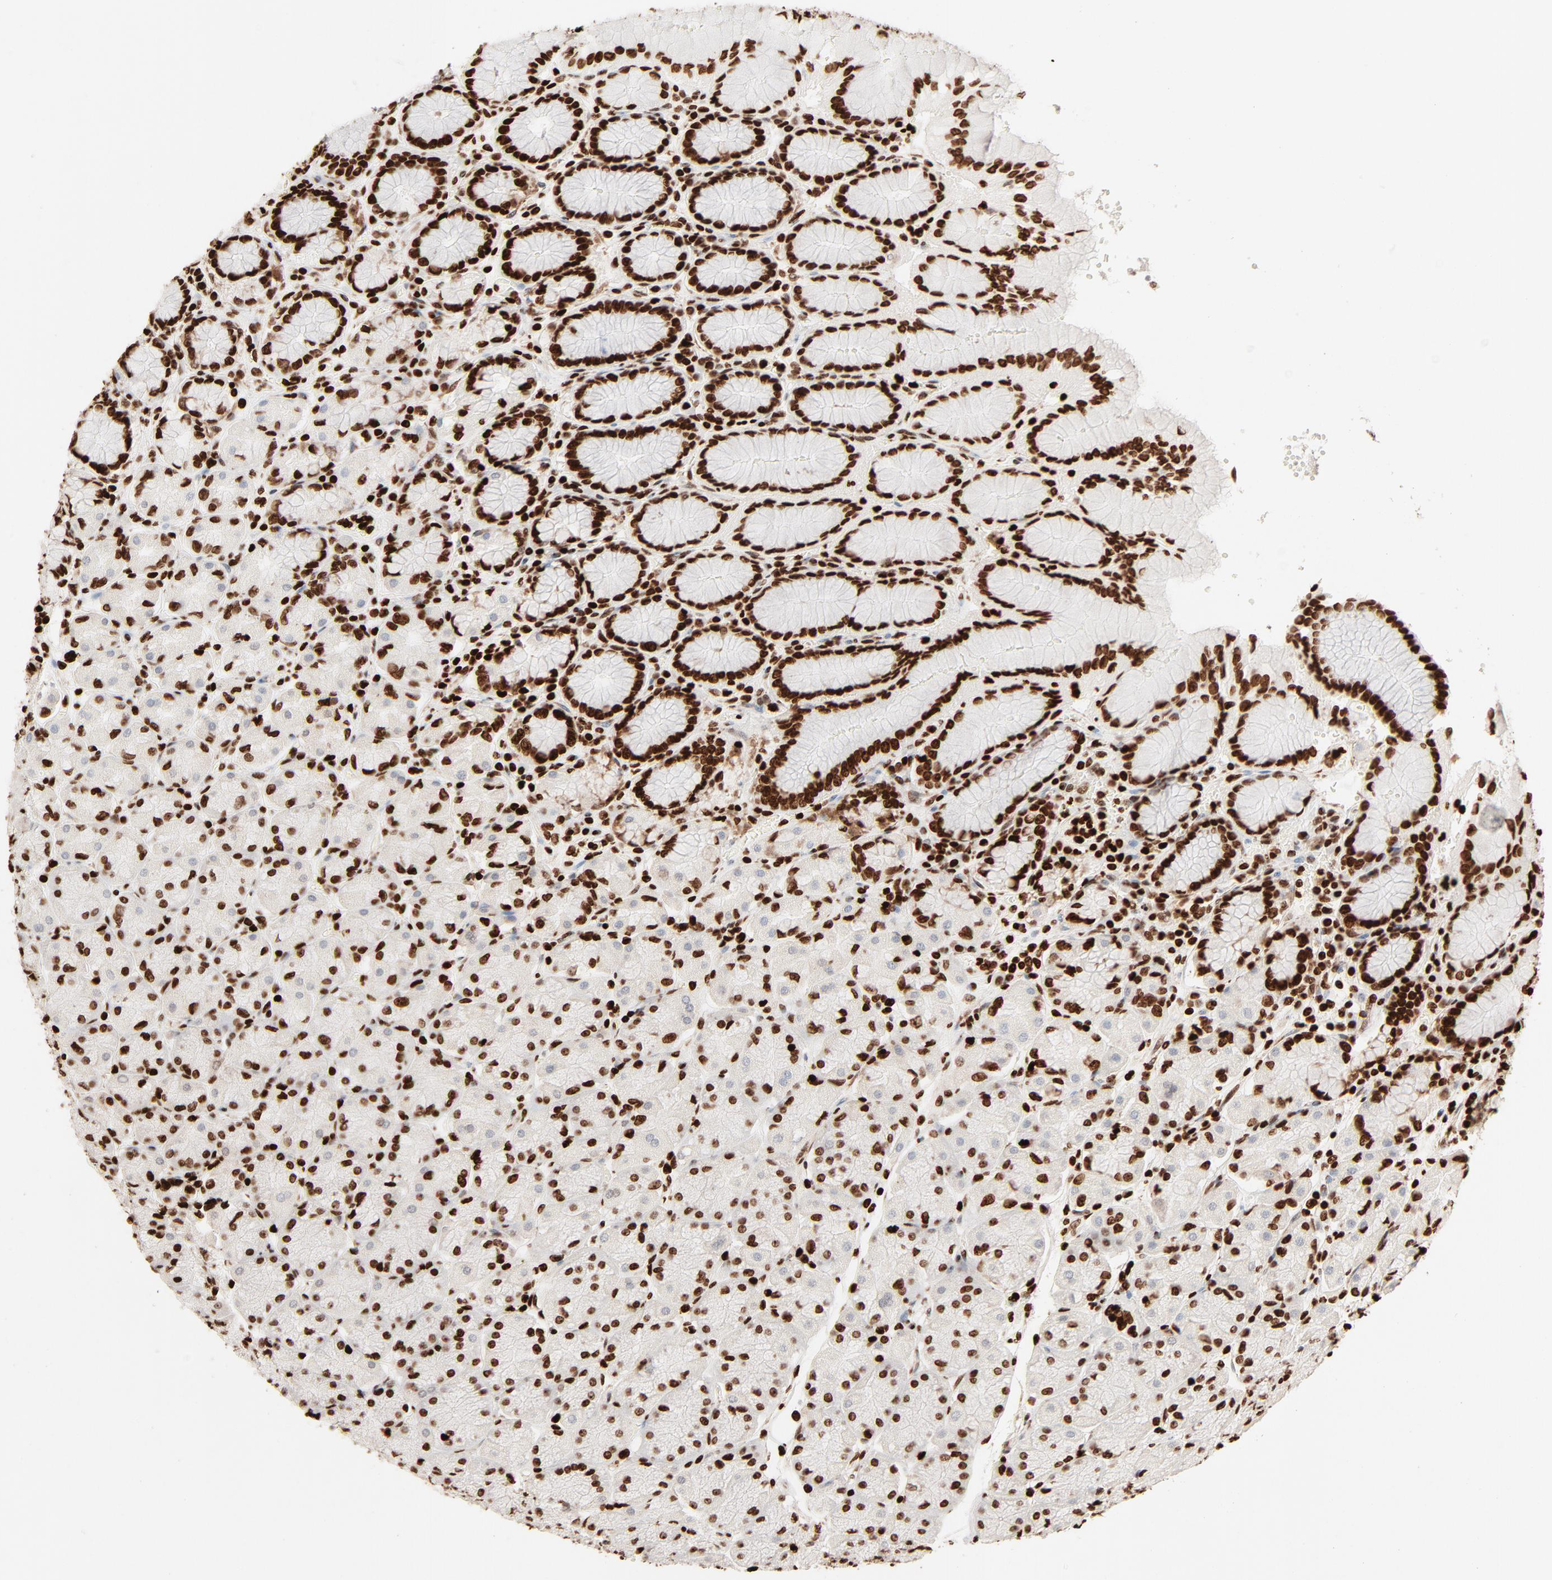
{"staining": {"intensity": "strong", "quantity": ">75%", "location": "nuclear"}, "tissue": "stomach", "cell_type": "Glandular cells", "image_type": "normal", "snomed": [{"axis": "morphology", "description": "Normal tissue, NOS"}, {"axis": "topography", "description": "Stomach, upper"}, {"axis": "topography", "description": "Stomach"}], "caption": "Protein analysis of normal stomach demonstrates strong nuclear expression in approximately >75% of glandular cells. The protein is shown in brown color, while the nuclei are stained blue.", "gene": "HMGB1", "patient": {"sex": "male", "age": 76}}